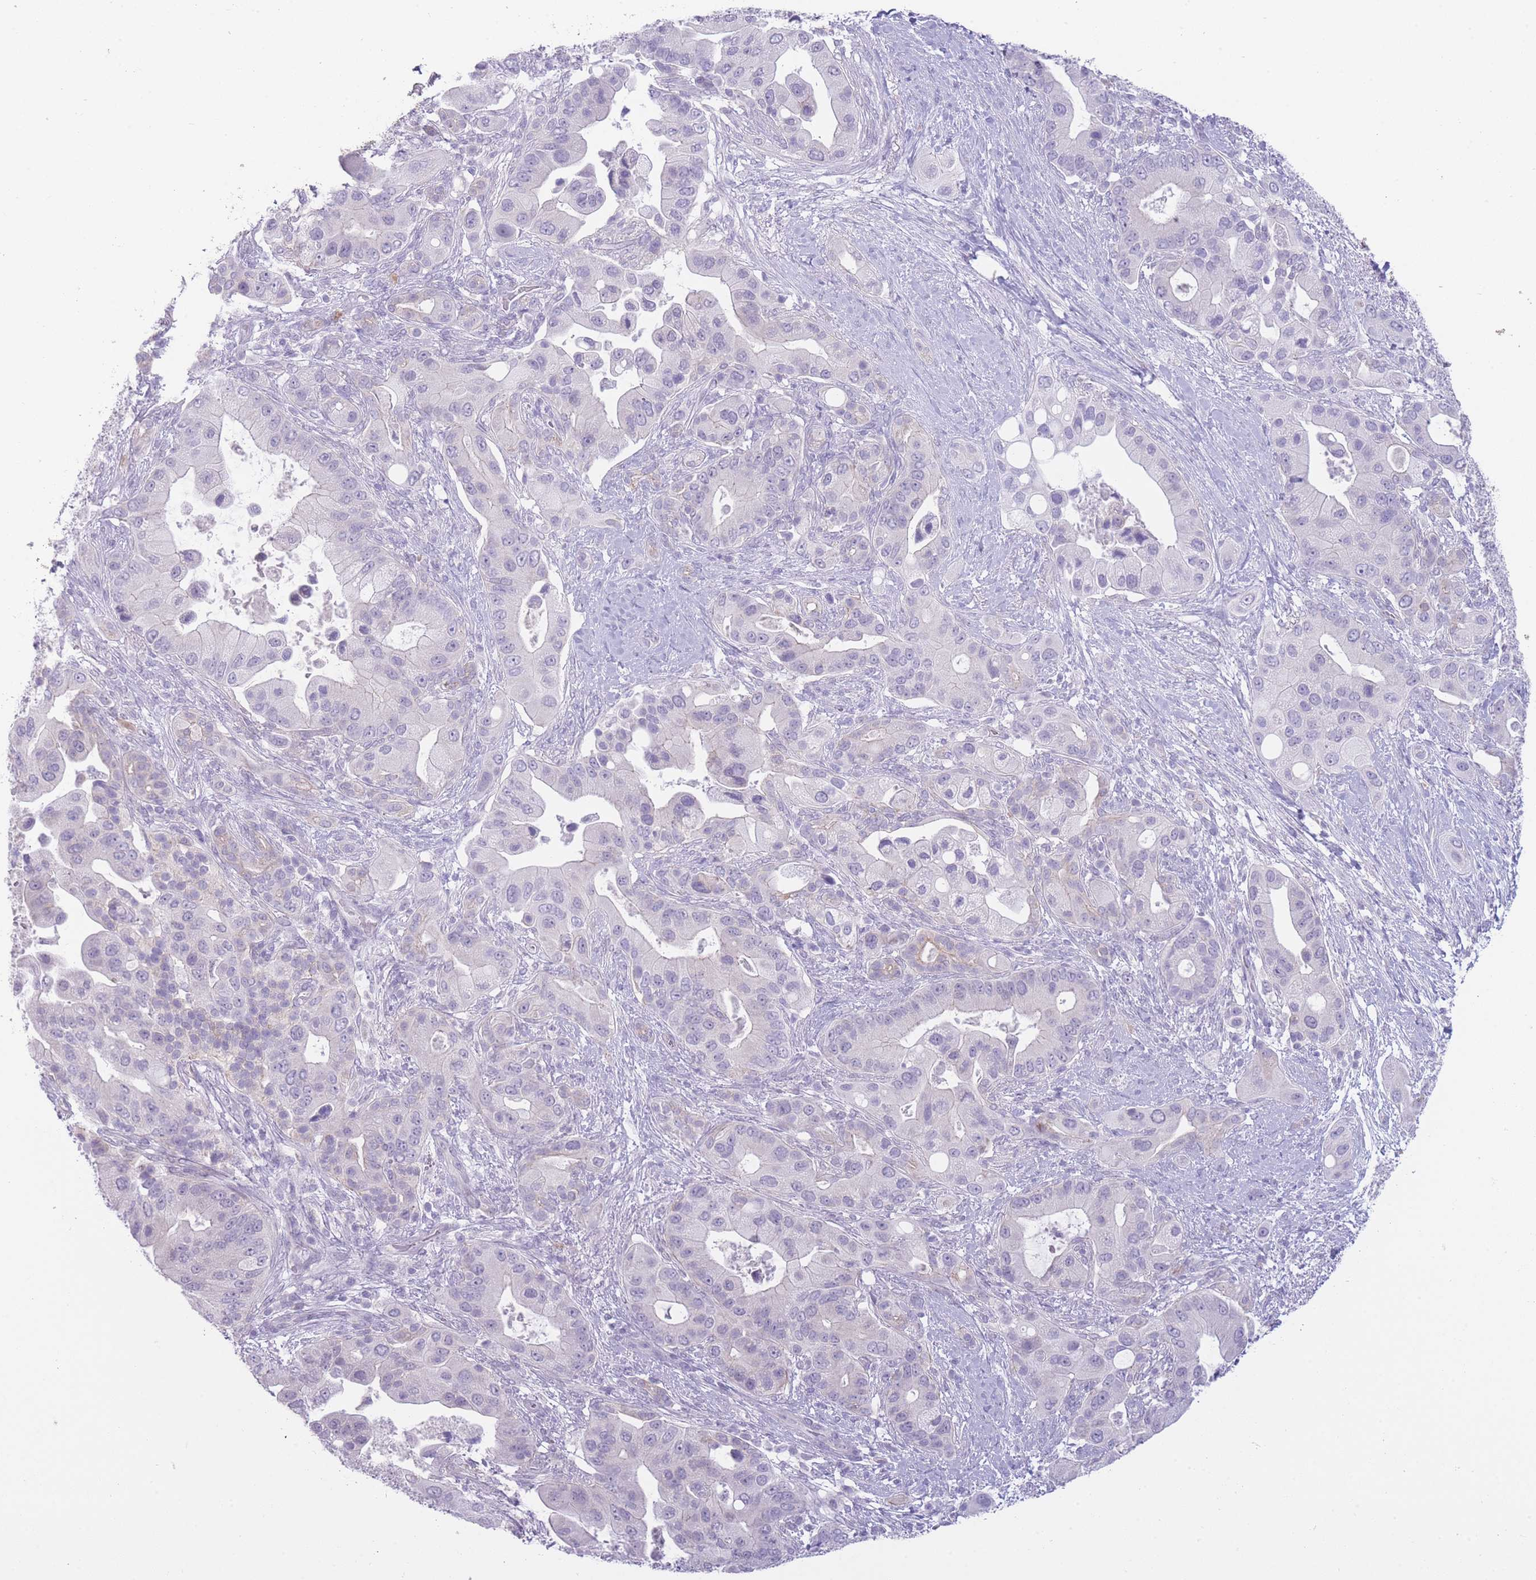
{"staining": {"intensity": "negative", "quantity": "none", "location": "none"}, "tissue": "pancreatic cancer", "cell_type": "Tumor cells", "image_type": "cancer", "snomed": [{"axis": "morphology", "description": "Adenocarcinoma, NOS"}, {"axis": "topography", "description": "Pancreas"}], "caption": "The histopathology image reveals no staining of tumor cells in pancreatic adenocarcinoma.", "gene": "DCANP1", "patient": {"sex": "male", "age": 57}}